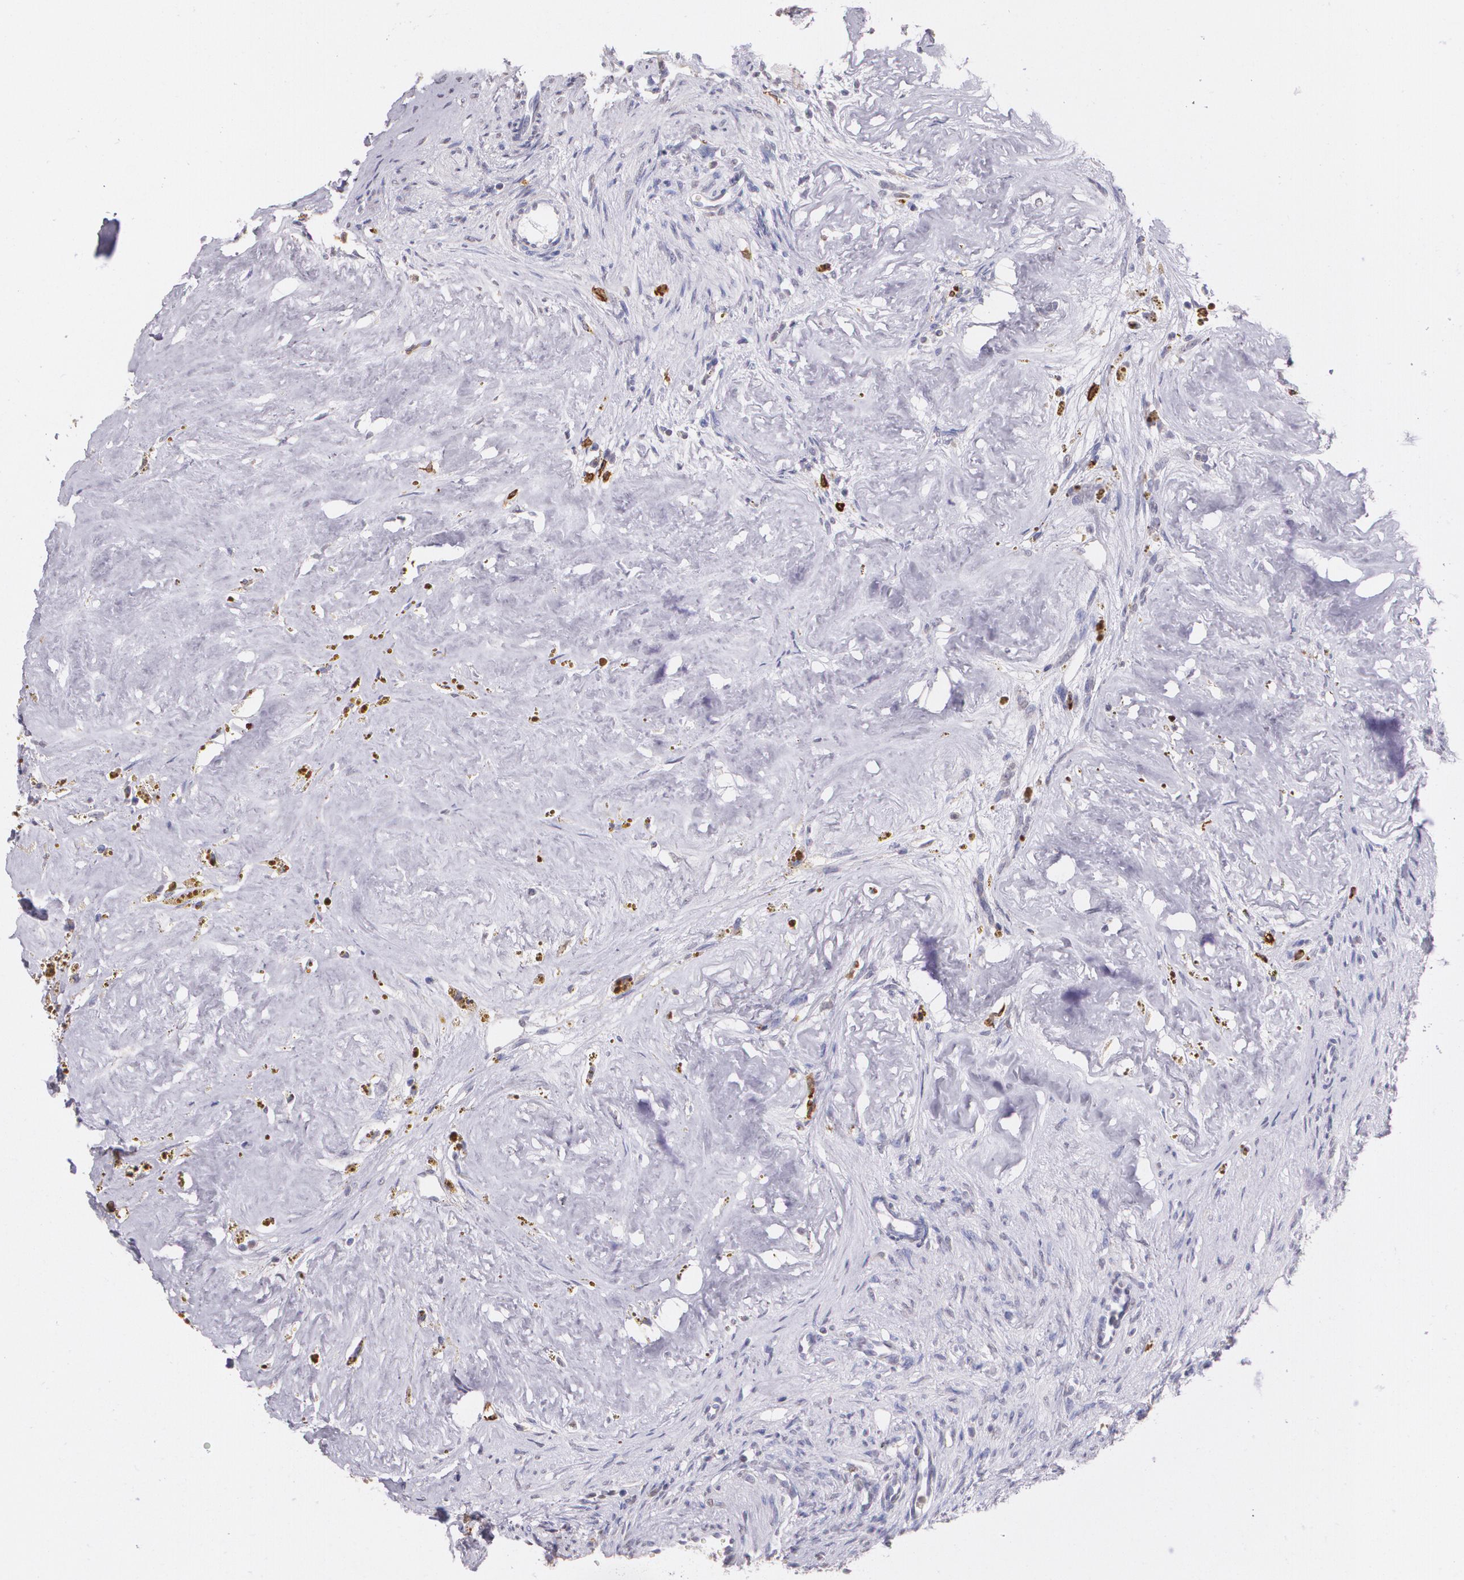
{"staining": {"intensity": "negative", "quantity": "none", "location": "none"}, "tissue": "ovary", "cell_type": "Follicle cells", "image_type": "normal", "snomed": [{"axis": "morphology", "description": "Normal tissue, NOS"}, {"axis": "topography", "description": "Ovary"}], "caption": "IHC histopathology image of benign human ovary stained for a protein (brown), which reveals no positivity in follicle cells.", "gene": "RTN1", "patient": {"sex": "female", "age": 33}}